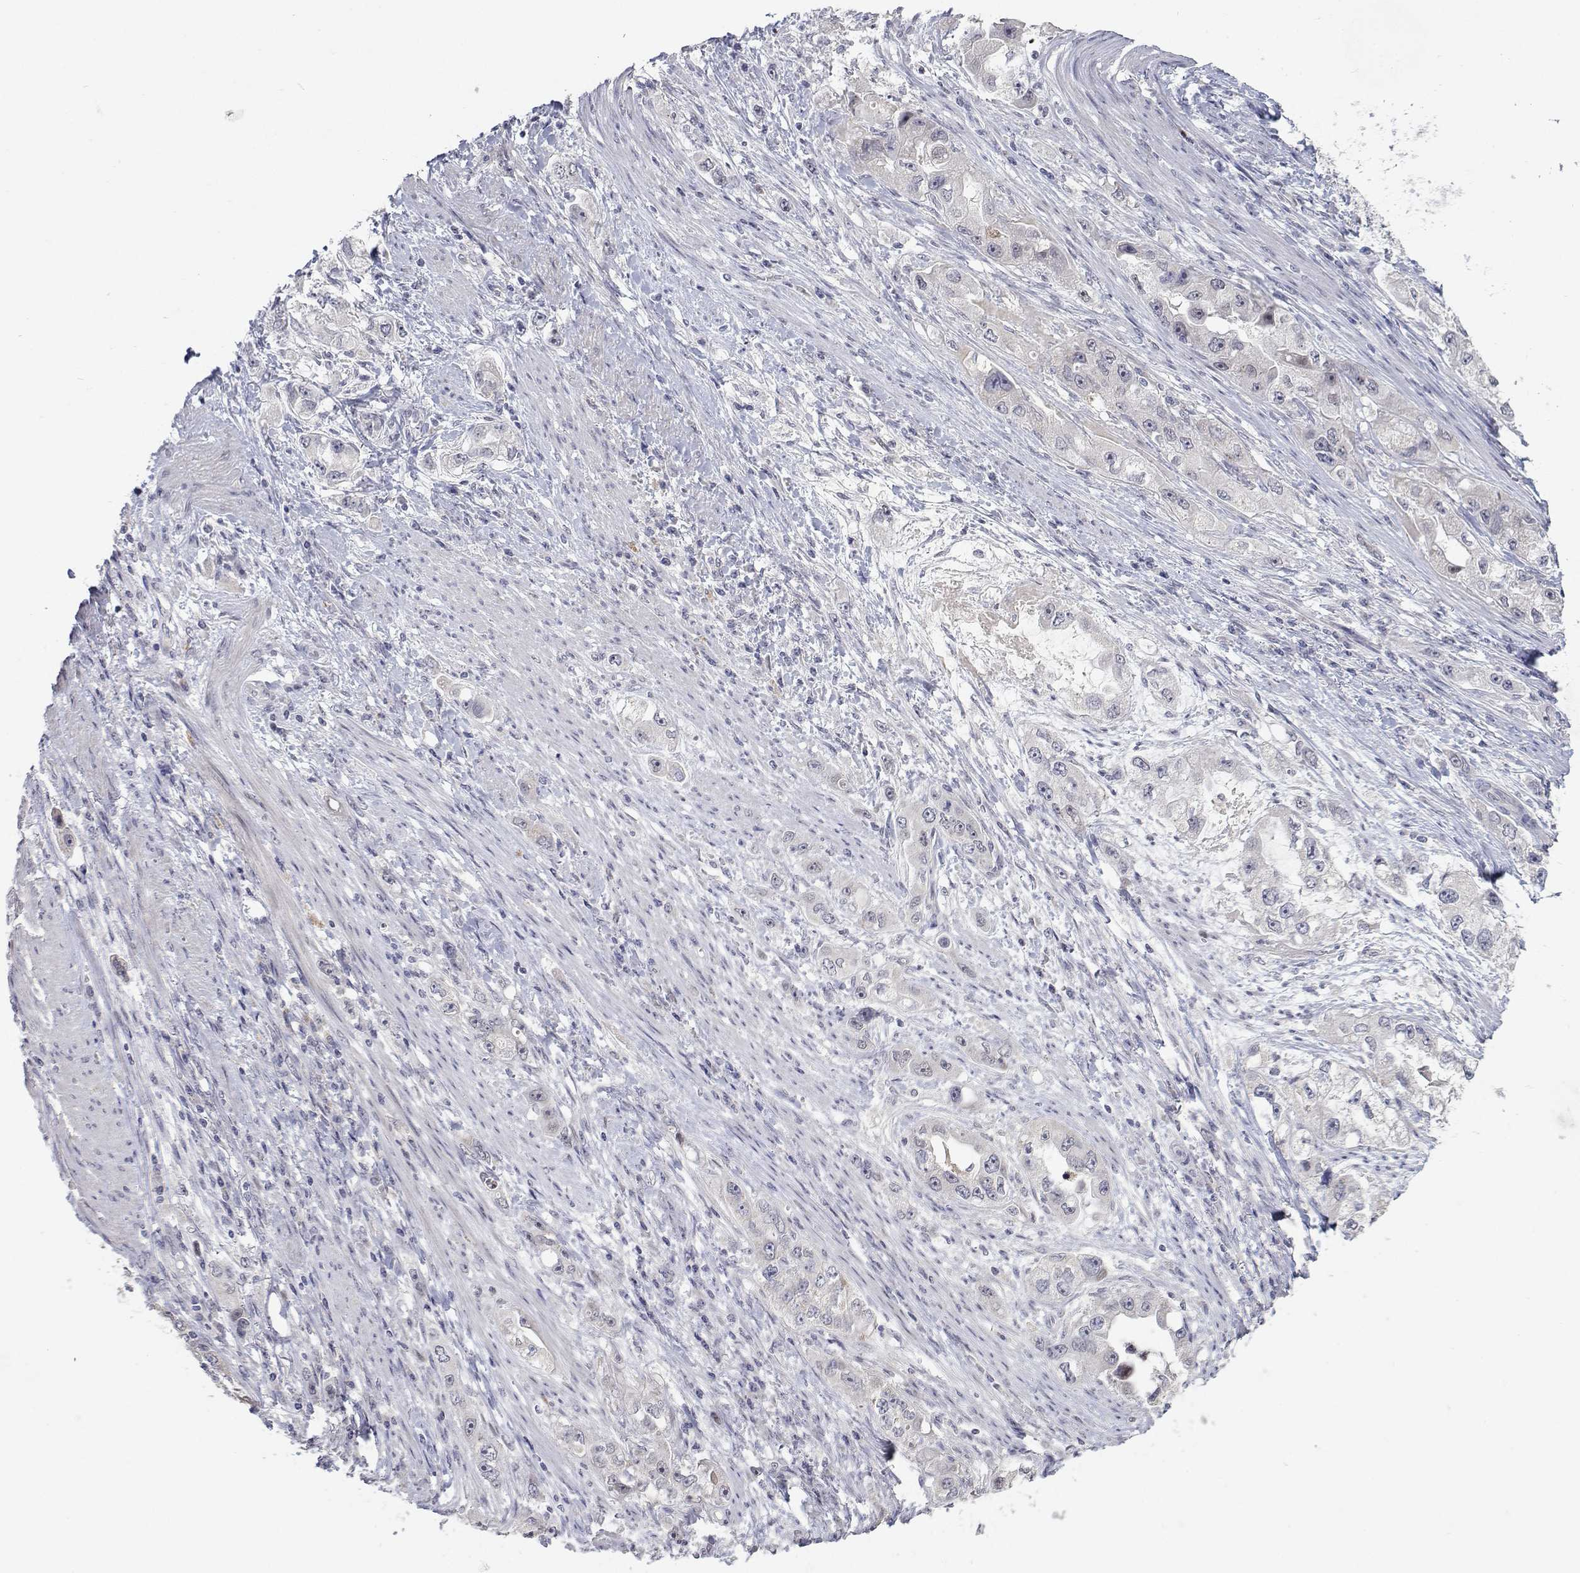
{"staining": {"intensity": "negative", "quantity": "none", "location": "none"}, "tissue": "stomach cancer", "cell_type": "Tumor cells", "image_type": "cancer", "snomed": [{"axis": "morphology", "description": "Adenocarcinoma, NOS"}, {"axis": "topography", "description": "Stomach, lower"}], "caption": "DAB (3,3'-diaminobenzidine) immunohistochemical staining of stomach cancer (adenocarcinoma) demonstrates no significant staining in tumor cells.", "gene": "RBPJL", "patient": {"sex": "female", "age": 93}}